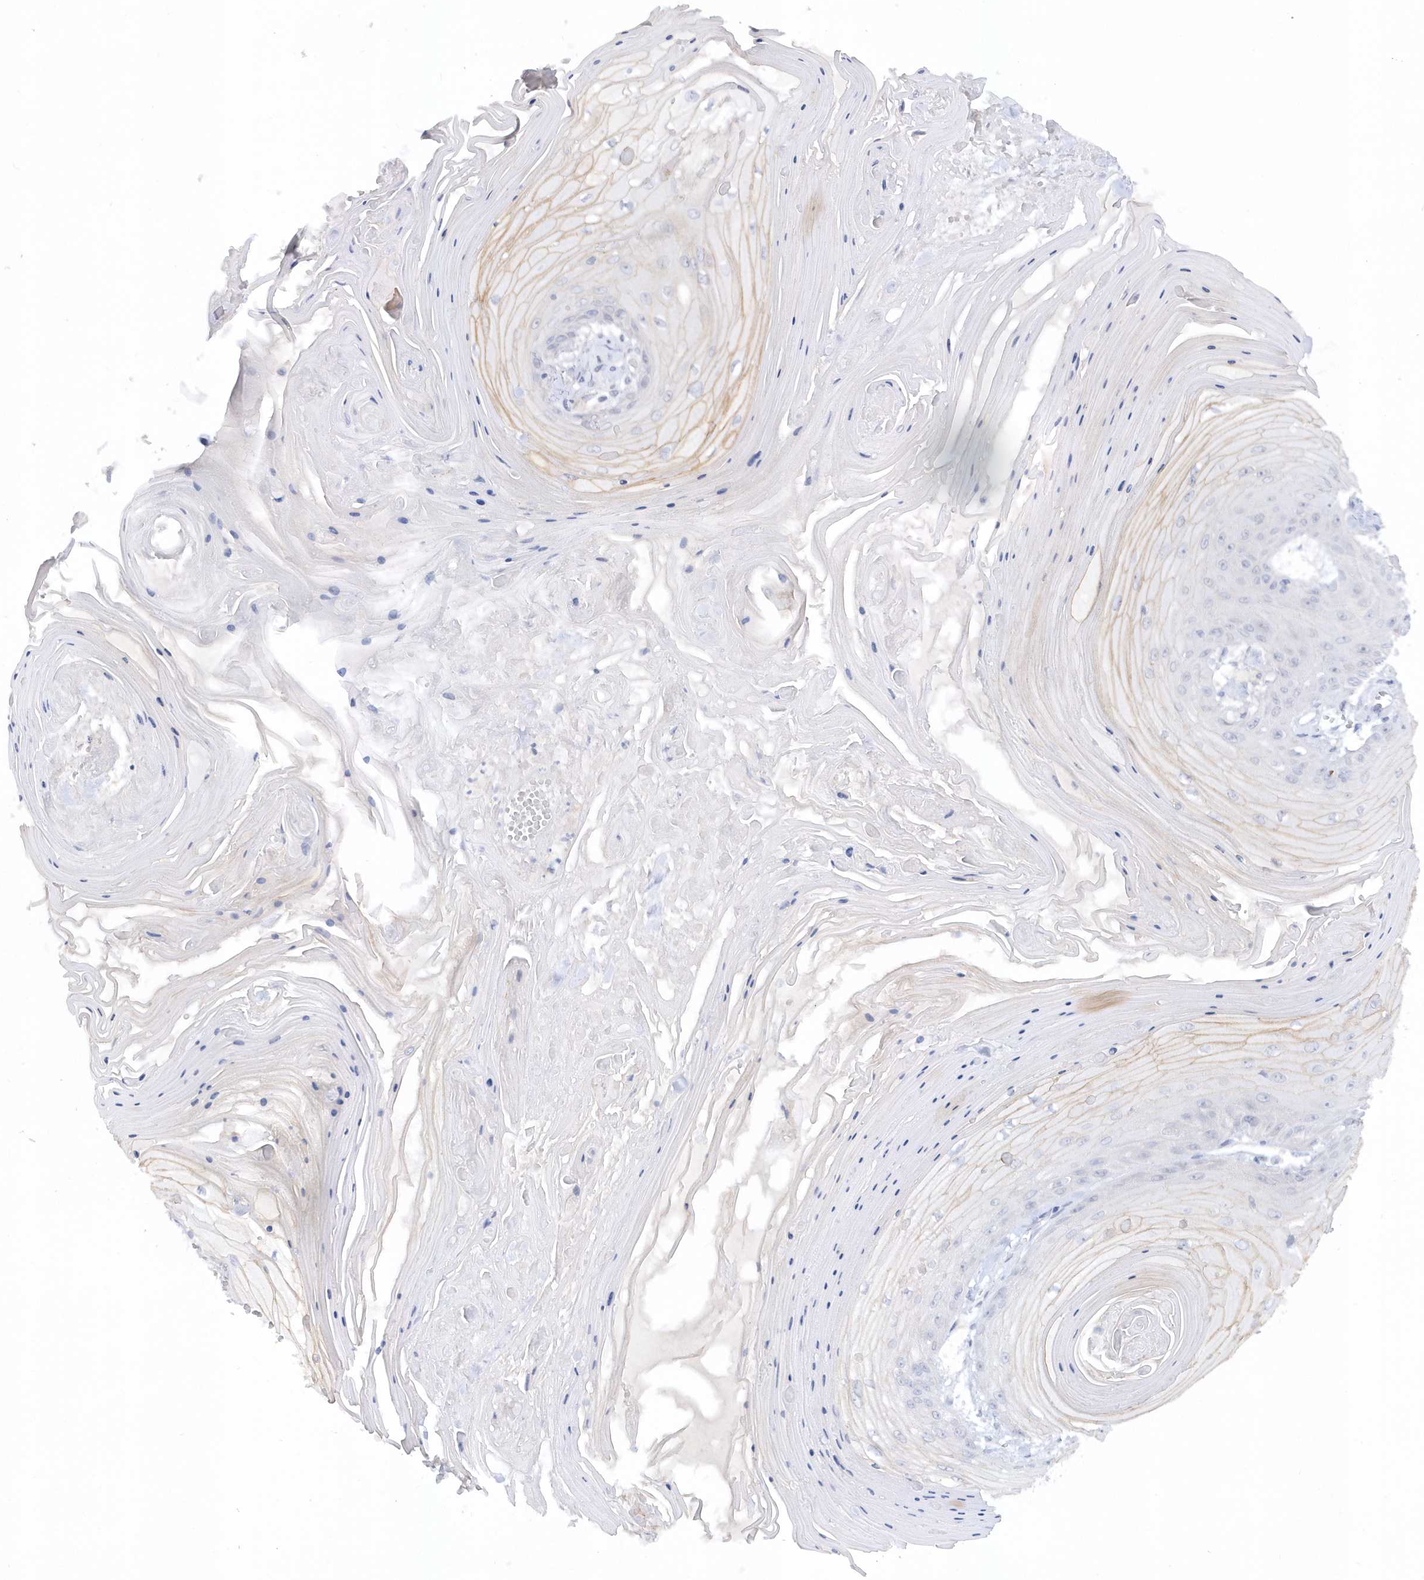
{"staining": {"intensity": "weak", "quantity": "<25%", "location": "cytoplasmic/membranous"}, "tissue": "skin cancer", "cell_type": "Tumor cells", "image_type": "cancer", "snomed": [{"axis": "morphology", "description": "Squamous cell carcinoma, NOS"}, {"axis": "topography", "description": "Skin"}], "caption": "Tumor cells are negative for protein expression in human squamous cell carcinoma (skin). (DAB (3,3'-diaminobenzidine) immunohistochemistry (IHC) visualized using brightfield microscopy, high magnification).", "gene": "RPE", "patient": {"sex": "male", "age": 74}}